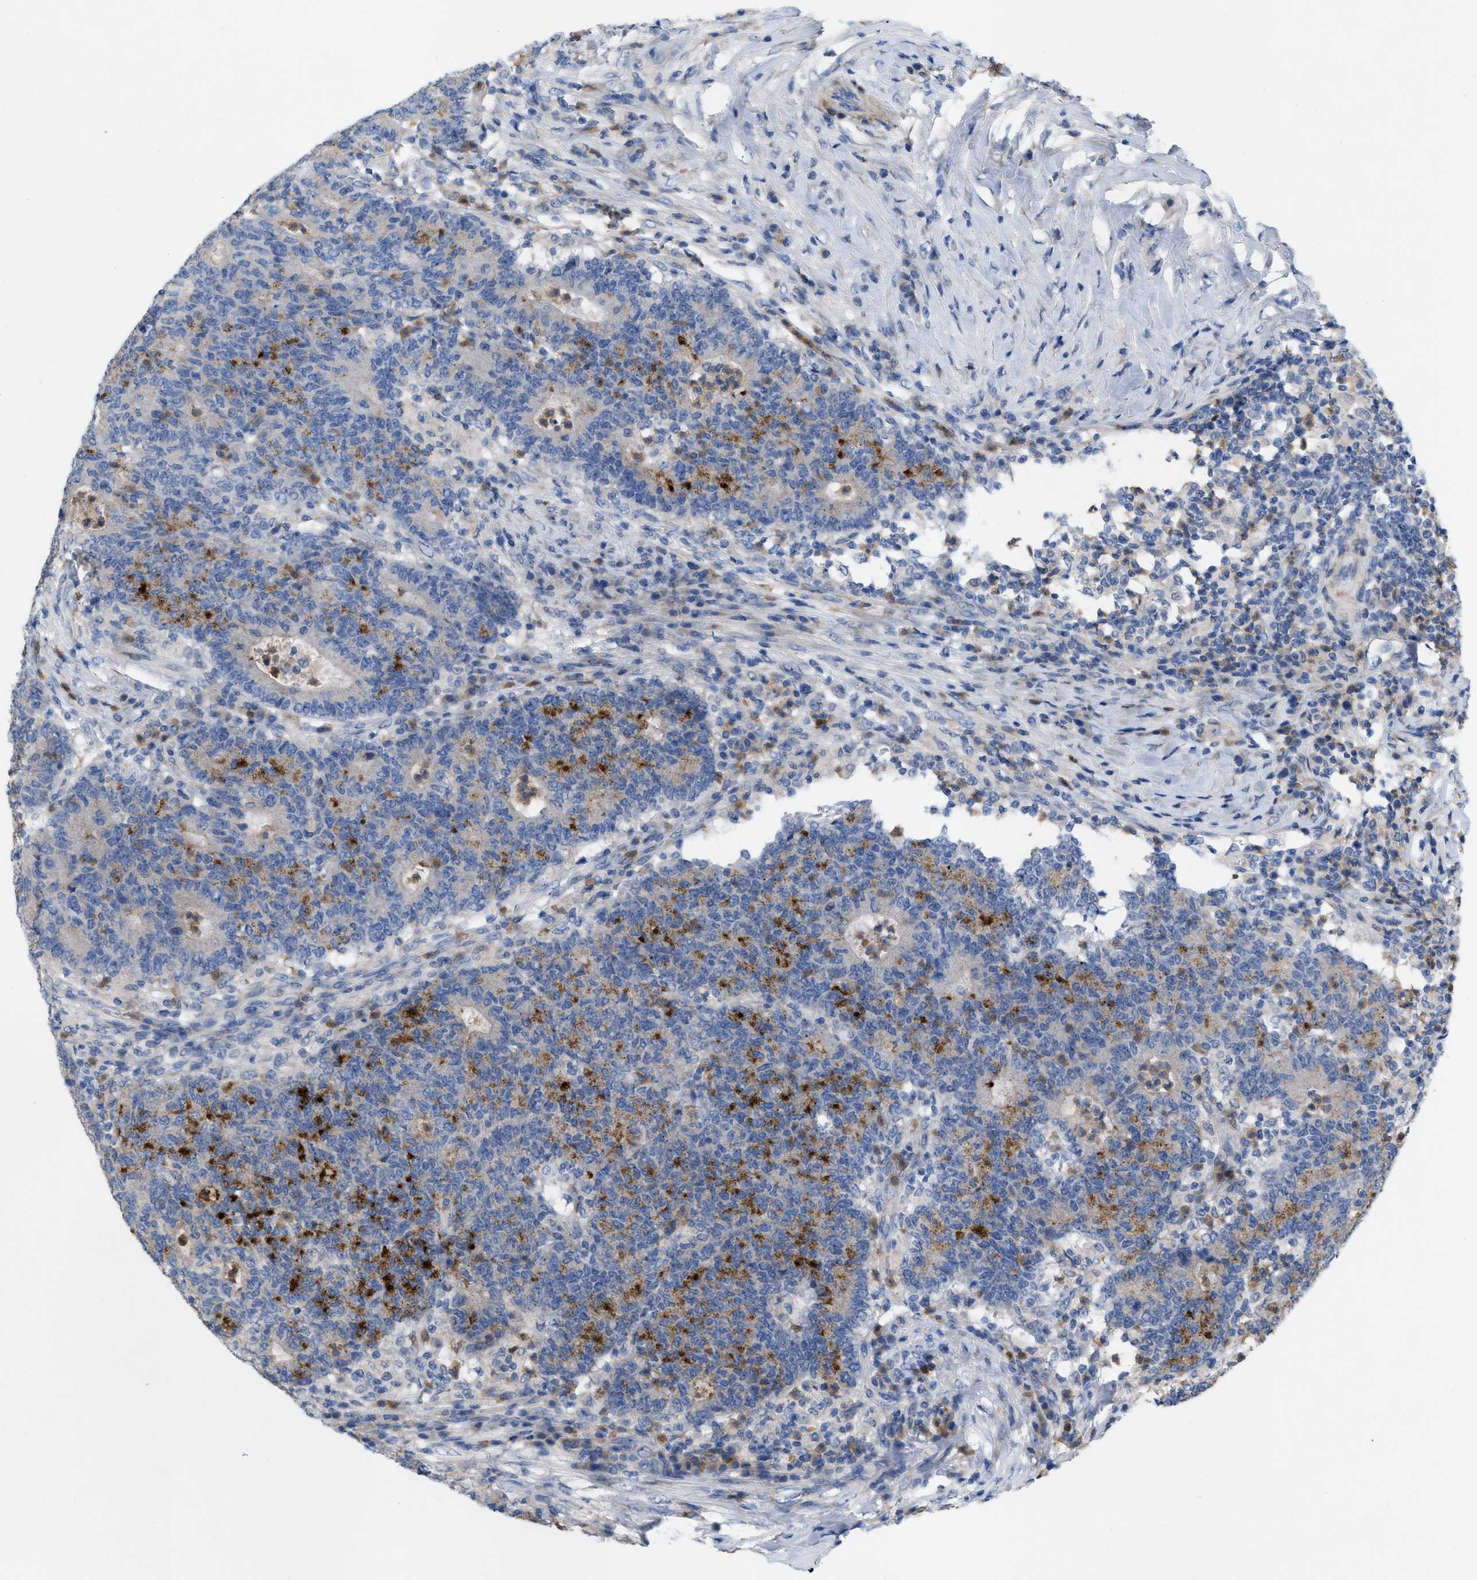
{"staining": {"intensity": "strong", "quantity": "25%-75%", "location": "cytoplasmic/membranous"}, "tissue": "colorectal cancer", "cell_type": "Tumor cells", "image_type": "cancer", "snomed": [{"axis": "morphology", "description": "Normal tissue, NOS"}, {"axis": "morphology", "description": "Adenocarcinoma, NOS"}, {"axis": "topography", "description": "Colon"}], "caption": "Colorectal cancer (adenocarcinoma) stained with immunohistochemistry exhibits strong cytoplasmic/membranous expression in approximately 25%-75% of tumor cells. The staining was performed using DAB (3,3'-diaminobenzidine), with brown indicating positive protein expression. Nuclei are stained blue with hematoxylin.", "gene": "PLPPR5", "patient": {"sex": "female", "age": 75}}